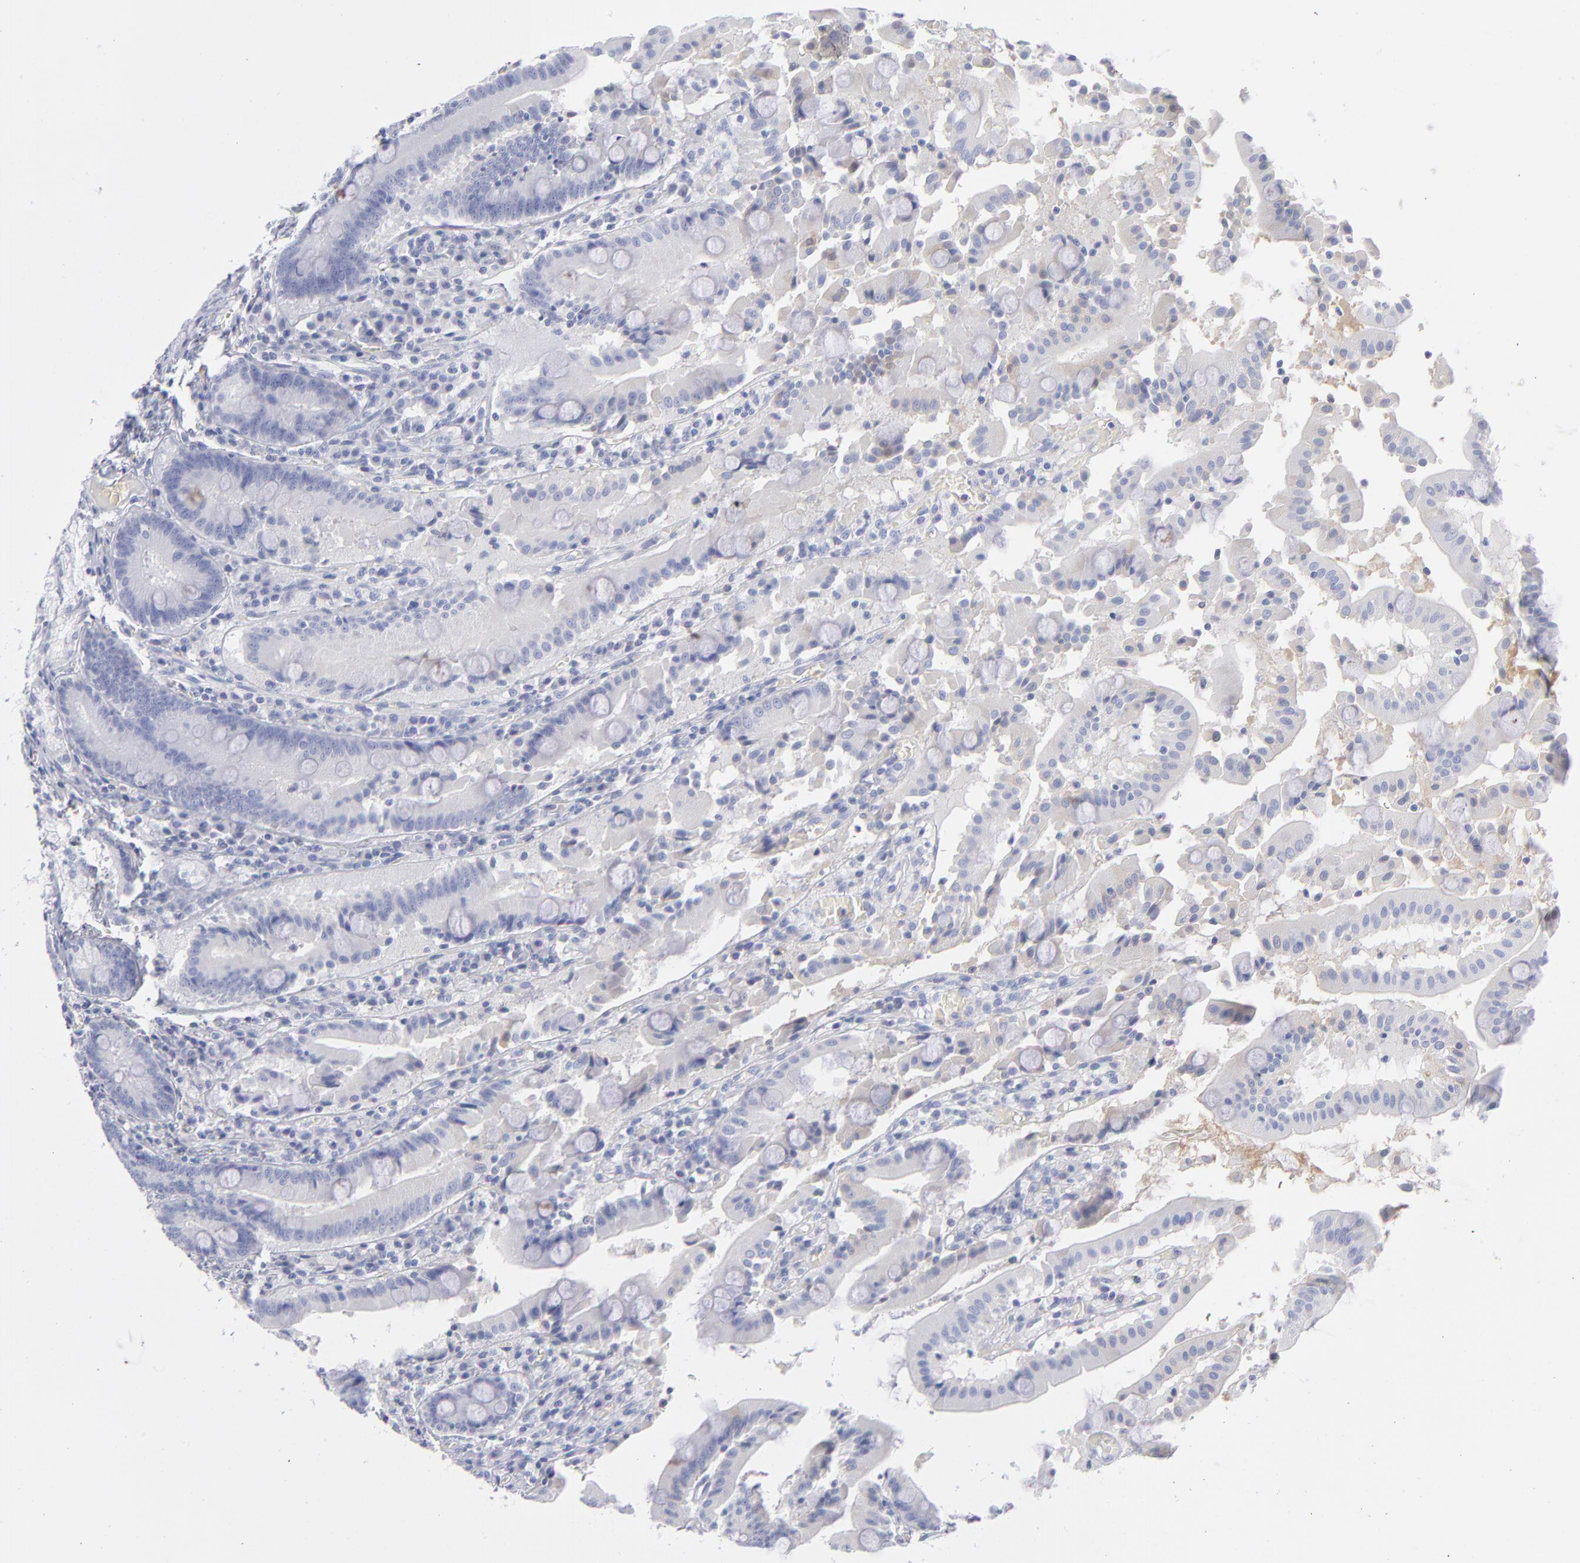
{"staining": {"intensity": "negative", "quantity": "none", "location": "none"}, "tissue": "stomach", "cell_type": "Glandular cells", "image_type": "normal", "snomed": [{"axis": "morphology", "description": "Normal tissue, NOS"}, {"axis": "topography", "description": "Stomach, lower"}], "caption": "Glandular cells show no significant positivity in unremarkable stomach. Brightfield microscopy of immunohistochemistry (IHC) stained with DAB (brown) and hematoxylin (blue), captured at high magnification.", "gene": "HP", "patient": {"sex": "male", "age": 56}}